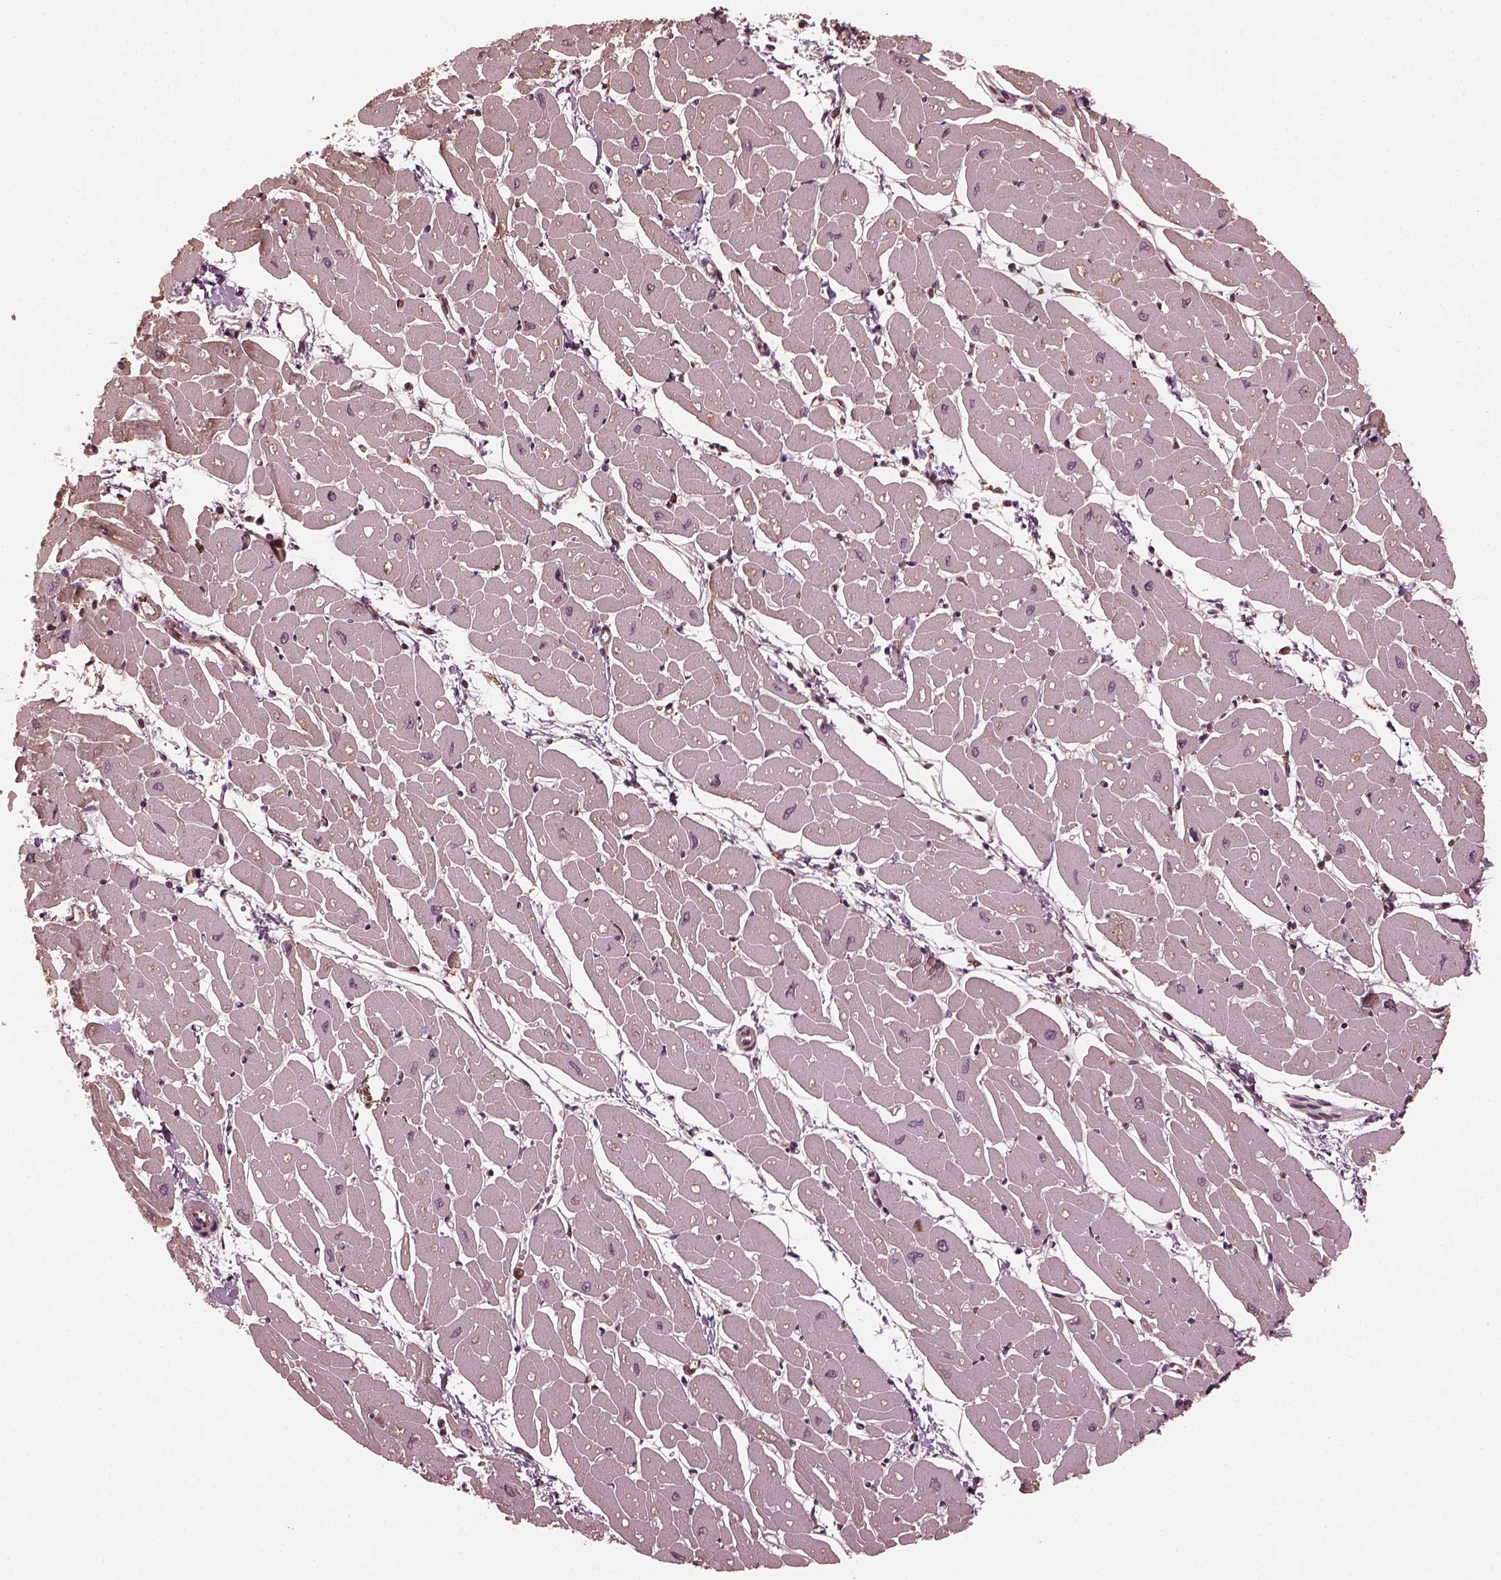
{"staining": {"intensity": "weak", "quantity": "<25%", "location": "cytoplasmic/membranous"}, "tissue": "heart muscle", "cell_type": "Cardiomyocytes", "image_type": "normal", "snomed": [{"axis": "morphology", "description": "Normal tissue, NOS"}, {"axis": "topography", "description": "Heart"}], "caption": "Cardiomyocytes show no significant protein staining in benign heart muscle. Brightfield microscopy of immunohistochemistry stained with DAB (3,3'-diaminobenzidine) (brown) and hematoxylin (blue), captured at high magnification.", "gene": "ZNF292", "patient": {"sex": "male", "age": 57}}